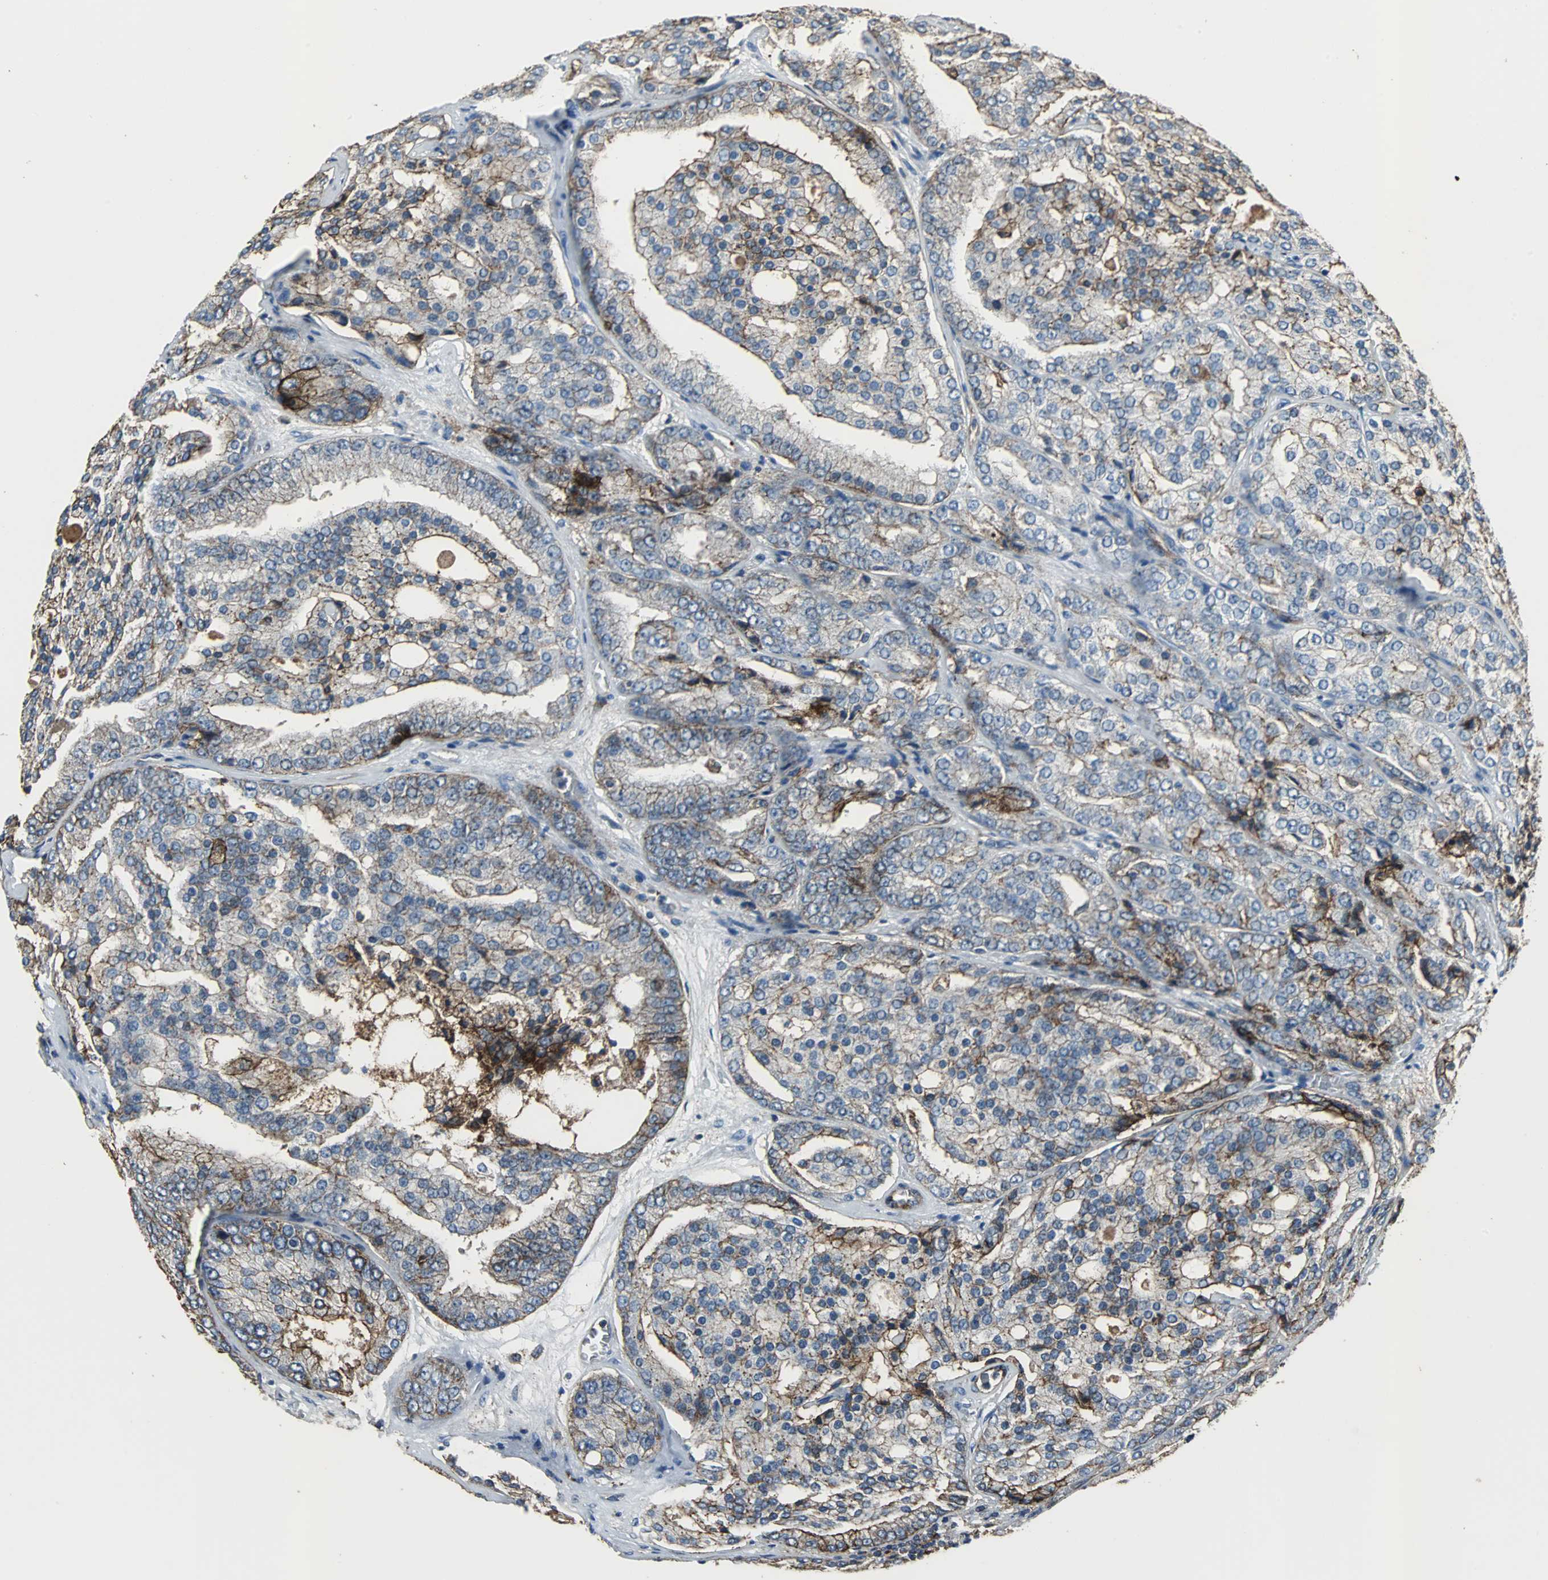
{"staining": {"intensity": "moderate", "quantity": ">75%", "location": "cytoplasmic/membranous"}, "tissue": "prostate cancer", "cell_type": "Tumor cells", "image_type": "cancer", "snomed": [{"axis": "morphology", "description": "Adenocarcinoma, High grade"}, {"axis": "topography", "description": "Prostate"}], "caption": "A brown stain shows moderate cytoplasmic/membranous expression of a protein in prostate cancer tumor cells. The staining was performed using DAB (3,3'-diaminobenzidine) to visualize the protein expression in brown, while the nuclei were stained in blue with hematoxylin (Magnification: 20x).", "gene": "F11R", "patient": {"sex": "male", "age": 64}}